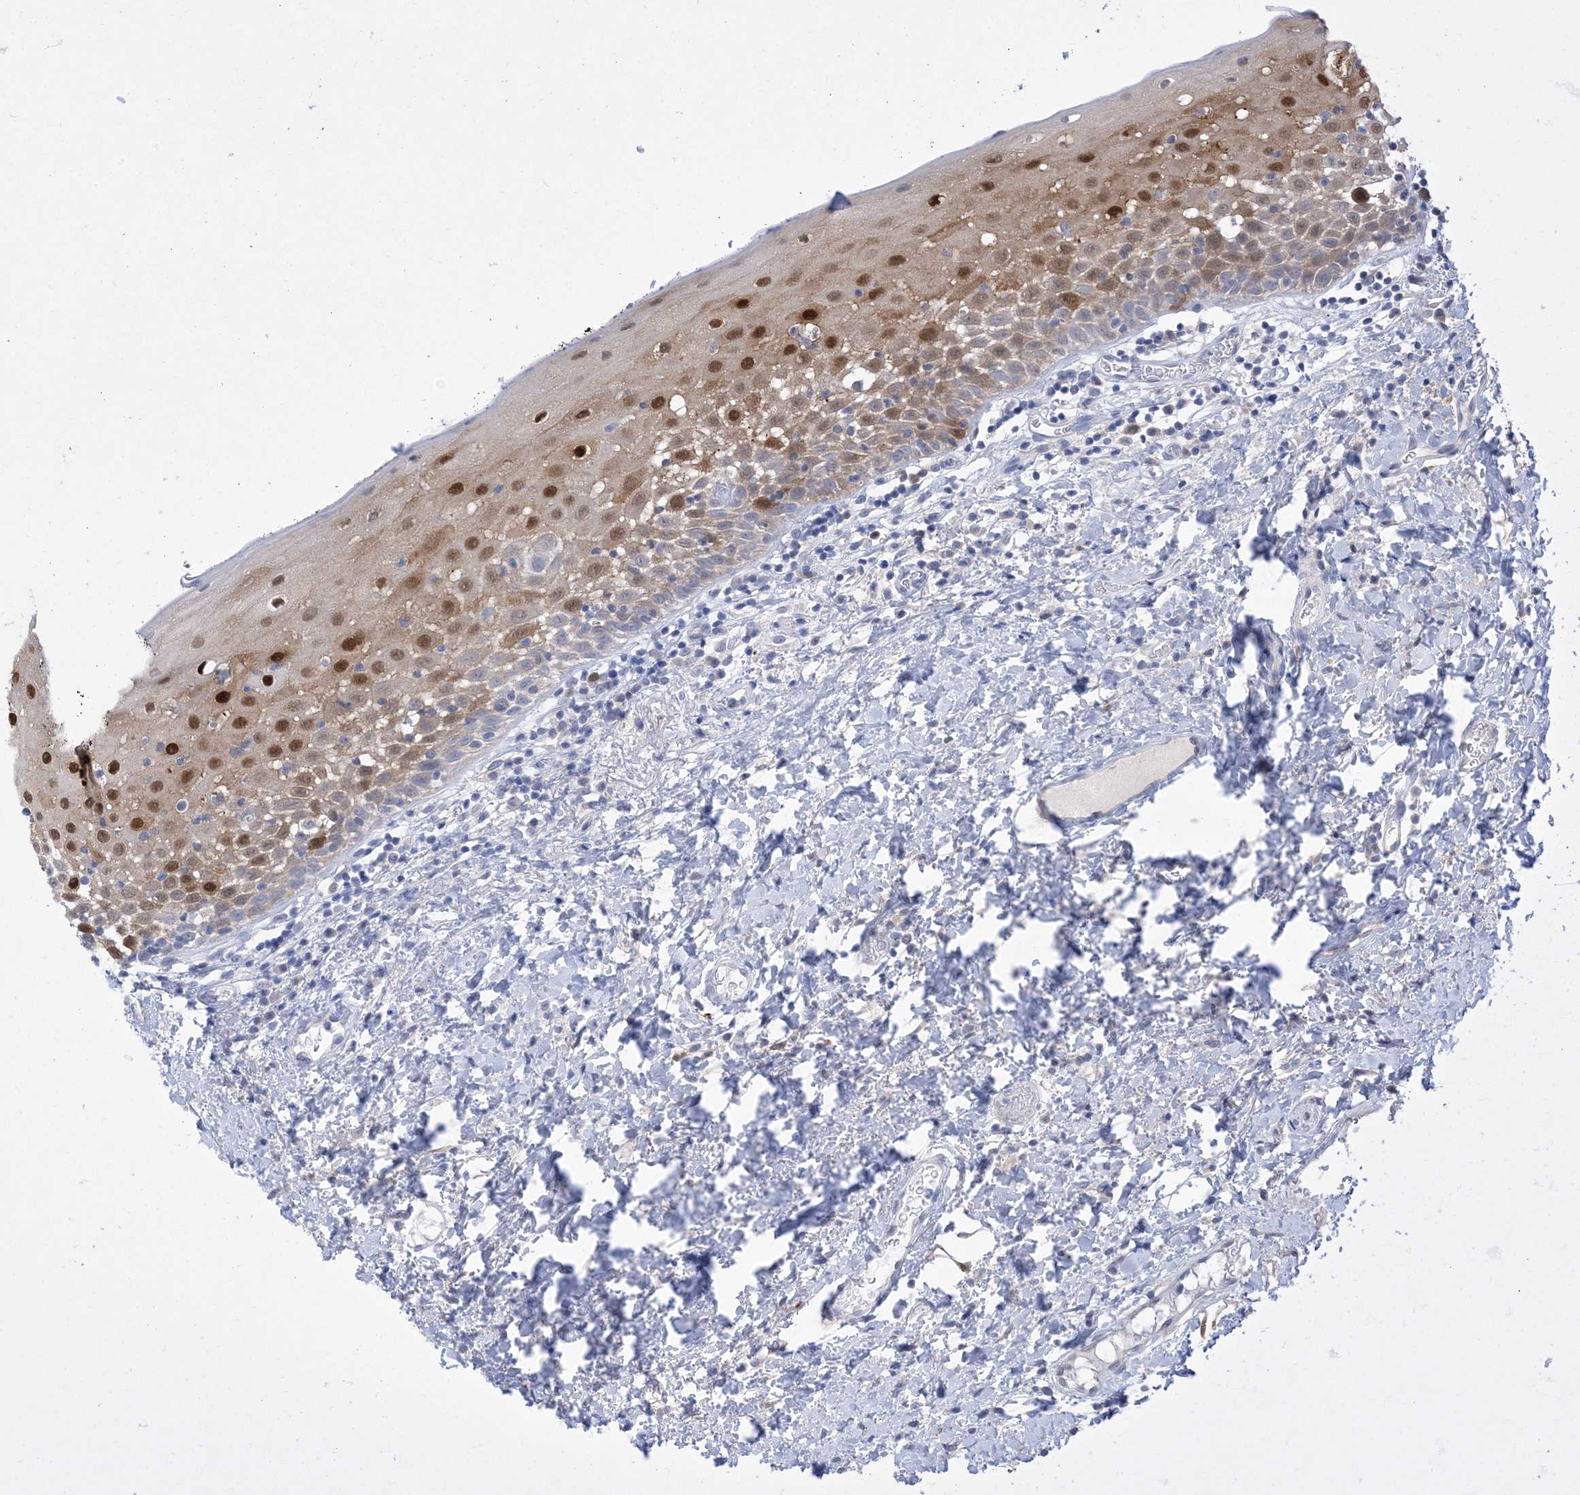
{"staining": {"intensity": "moderate", "quantity": "25%-75%", "location": "cytoplasmic/membranous,nuclear"}, "tissue": "oral mucosa", "cell_type": "Squamous epithelial cells", "image_type": "normal", "snomed": [{"axis": "morphology", "description": "Normal tissue, NOS"}, {"axis": "topography", "description": "Oral tissue"}], "caption": "The immunohistochemical stain shows moderate cytoplasmic/membranous,nuclear expression in squamous epithelial cells of unremarkable oral mucosa.", "gene": "HMGCS1", "patient": {"sex": "male", "age": 74}}